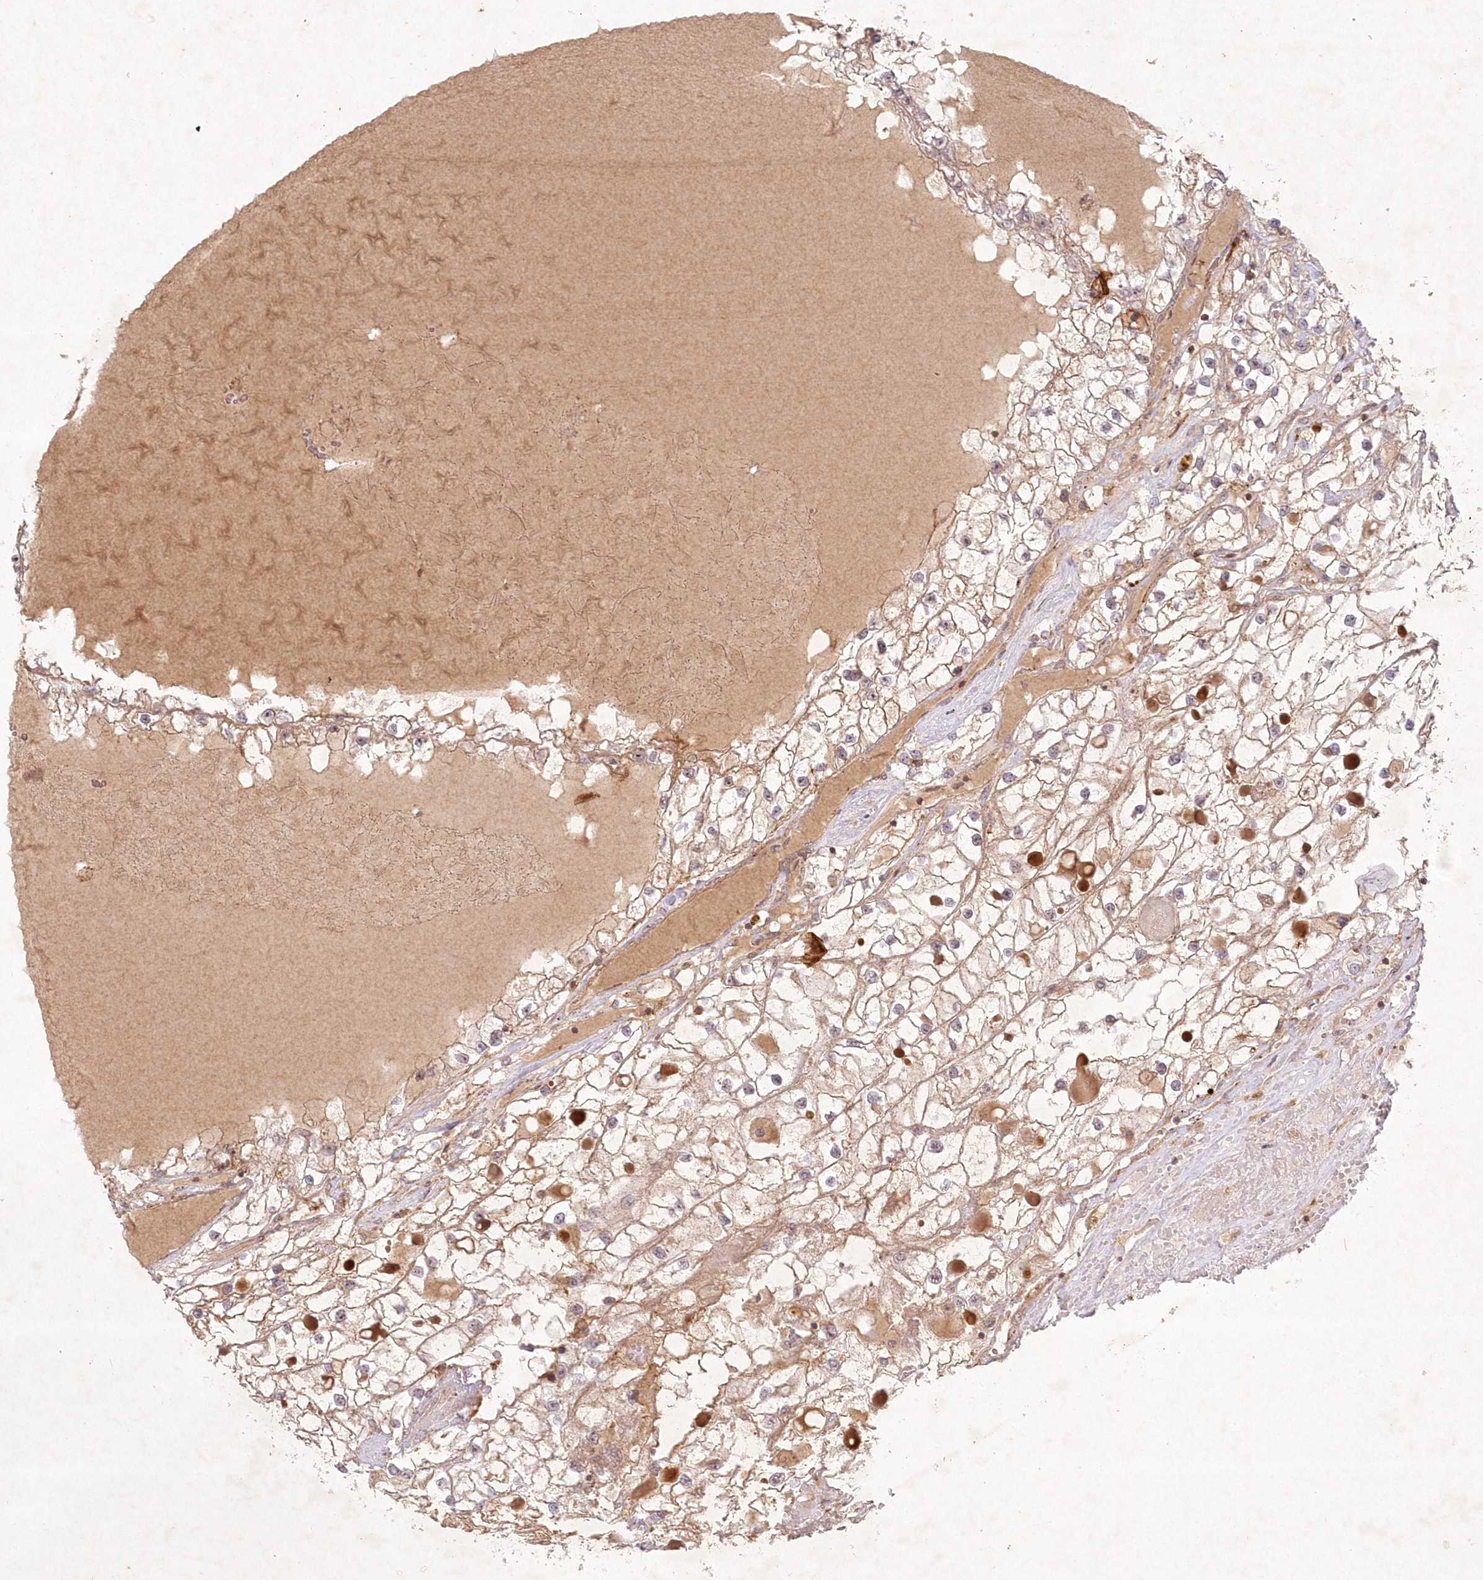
{"staining": {"intensity": "weak", "quantity": "25%-75%", "location": "cytoplasmic/membranous"}, "tissue": "renal cancer", "cell_type": "Tumor cells", "image_type": "cancer", "snomed": [{"axis": "morphology", "description": "Adenocarcinoma, NOS"}, {"axis": "topography", "description": "Kidney"}], "caption": "A high-resolution photomicrograph shows IHC staining of renal cancer, which exhibits weak cytoplasmic/membranous staining in approximately 25%-75% of tumor cells. The staining was performed using DAB, with brown indicating positive protein expression. Nuclei are stained blue with hematoxylin.", "gene": "TOGARAM2", "patient": {"sex": "male", "age": 68}}